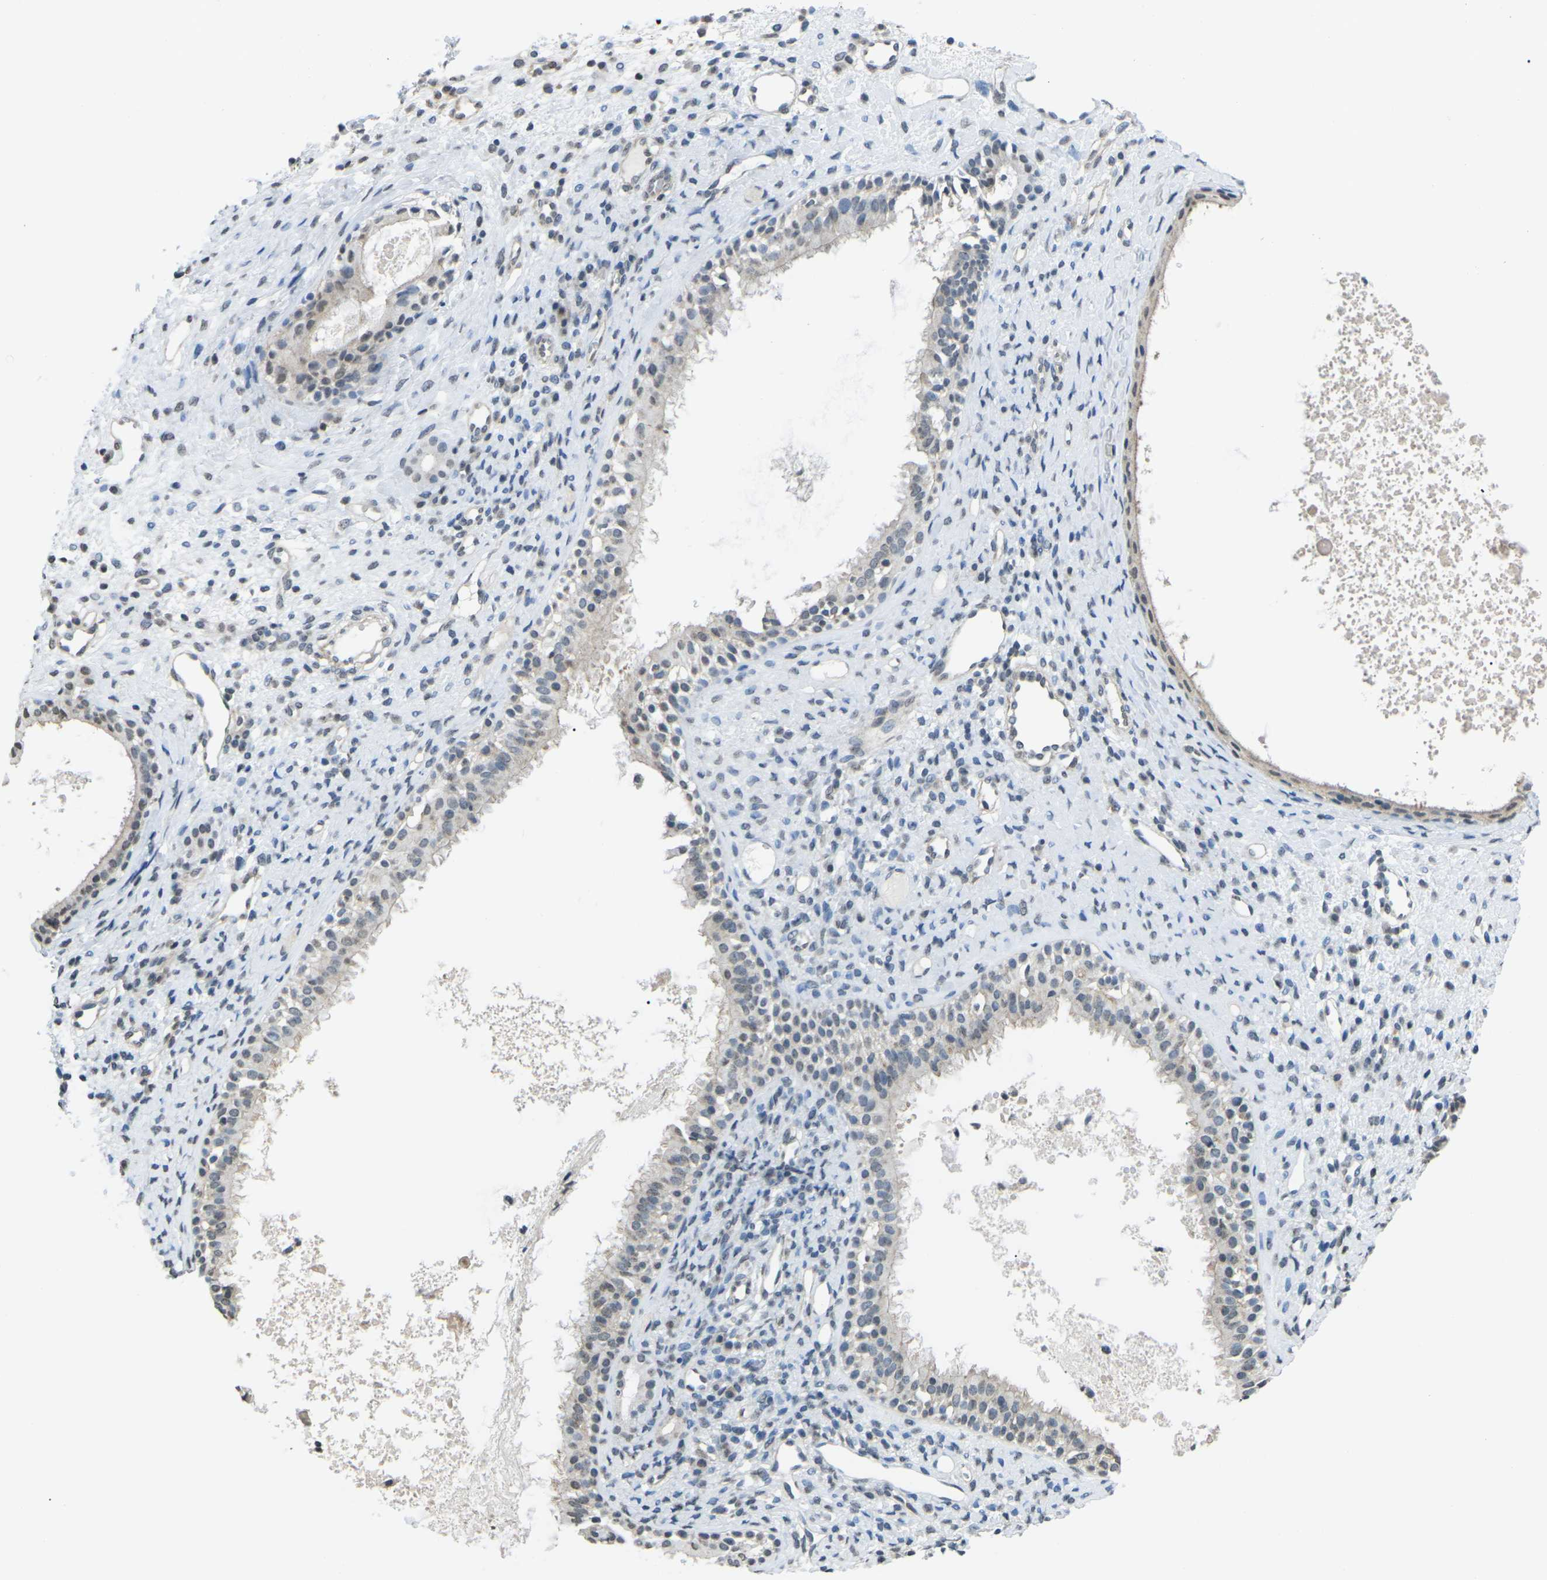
{"staining": {"intensity": "moderate", "quantity": "<25%", "location": "cytoplasmic/membranous"}, "tissue": "nasopharynx", "cell_type": "Respiratory epithelial cells", "image_type": "normal", "snomed": [{"axis": "morphology", "description": "Normal tissue, NOS"}, {"axis": "topography", "description": "Nasopharynx"}], "caption": "Human nasopharynx stained with a brown dye demonstrates moderate cytoplasmic/membranous positive staining in approximately <25% of respiratory epithelial cells.", "gene": "TFR2", "patient": {"sex": "male", "age": 22}}